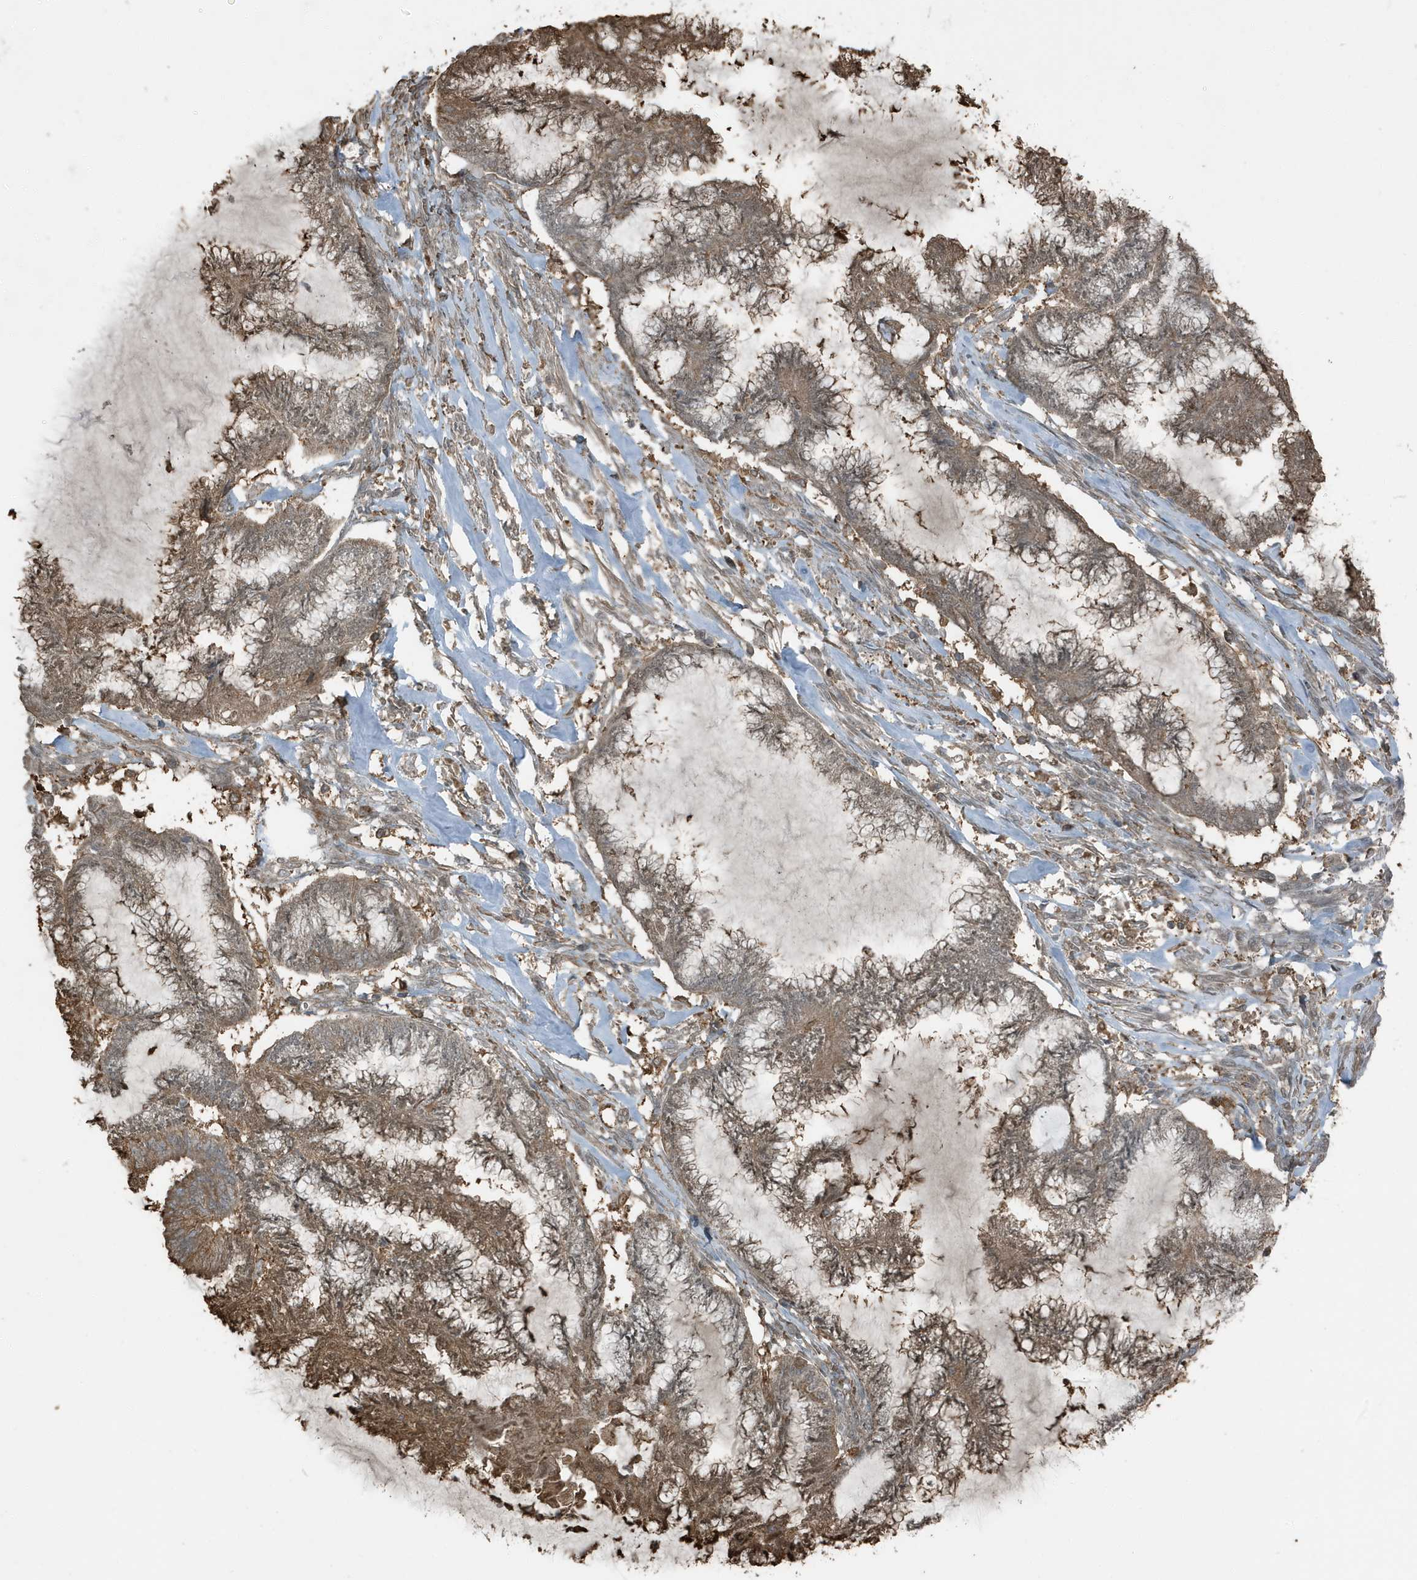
{"staining": {"intensity": "moderate", "quantity": ">75%", "location": "cytoplasmic/membranous"}, "tissue": "endometrial cancer", "cell_type": "Tumor cells", "image_type": "cancer", "snomed": [{"axis": "morphology", "description": "Adenocarcinoma, NOS"}, {"axis": "topography", "description": "Endometrium"}], "caption": "Immunohistochemical staining of adenocarcinoma (endometrial) shows medium levels of moderate cytoplasmic/membranous protein positivity in approximately >75% of tumor cells.", "gene": "AZI2", "patient": {"sex": "female", "age": 86}}